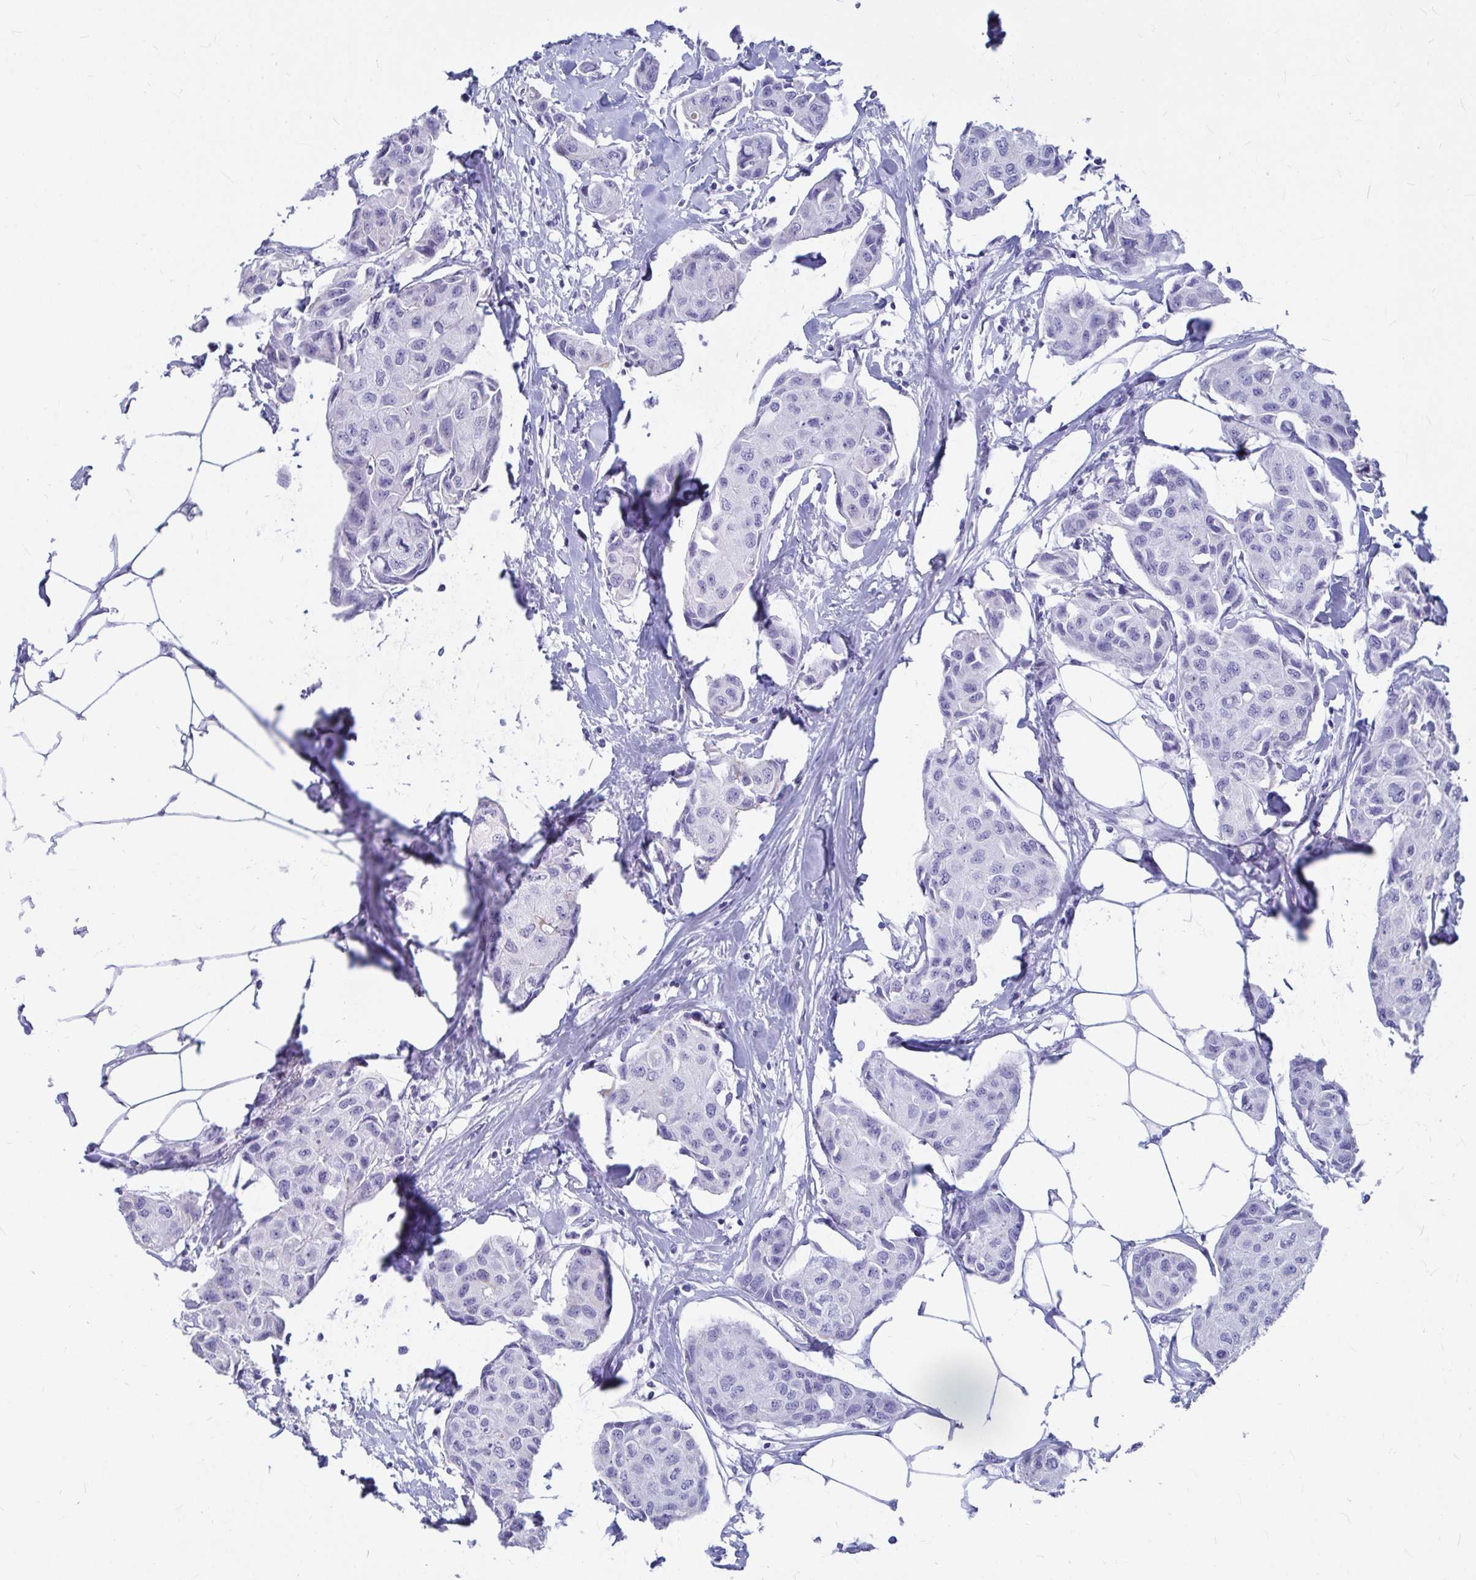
{"staining": {"intensity": "negative", "quantity": "none", "location": "none"}, "tissue": "breast cancer", "cell_type": "Tumor cells", "image_type": "cancer", "snomed": [{"axis": "morphology", "description": "Duct carcinoma"}, {"axis": "topography", "description": "Breast"}, {"axis": "topography", "description": "Lymph node"}], "caption": "High power microscopy photomicrograph of an immunohistochemistry (IHC) histopathology image of breast cancer (infiltrating ductal carcinoma), revealing no significant expression in tumor cells.", "gene": "OR5J2", "patient": {"sex": "female", "age": 80}}